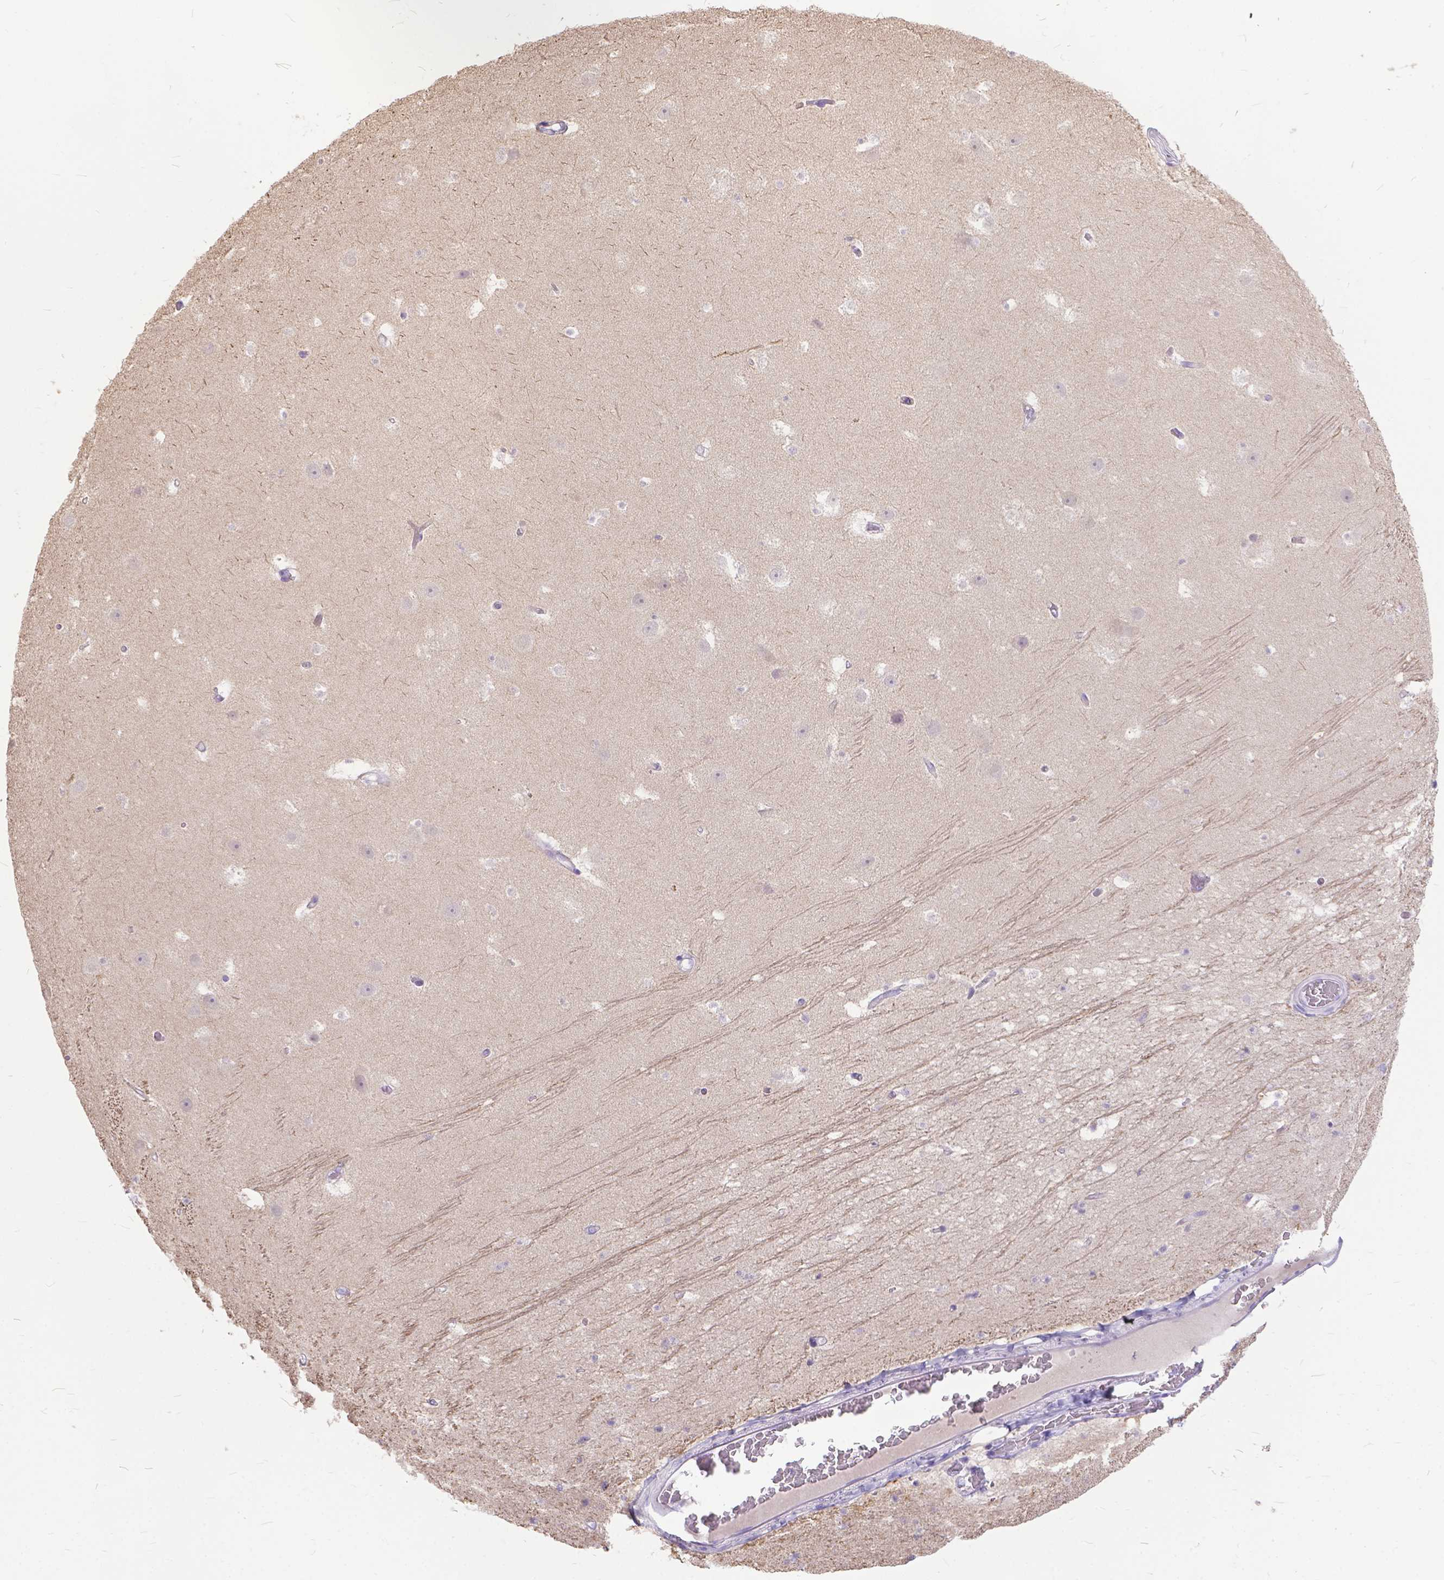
{"staining": {"intensity": "negative", "quantity": "none", "location": "none"}, "tissue": "hippocampus", "cell_type": "Glial cells", "image_type": "normal", "snomed": [{"axis": "morphology", "description": "Normal tissue, NOS"}, {"axis": "topography", "description": "Hippocampus"}], "caption": "Immunohistochemistry of benign human hippocampus displays no positivity in glial cells.", "gene": "TTLL6", "patient": {"sex": "male", "age": 26}}